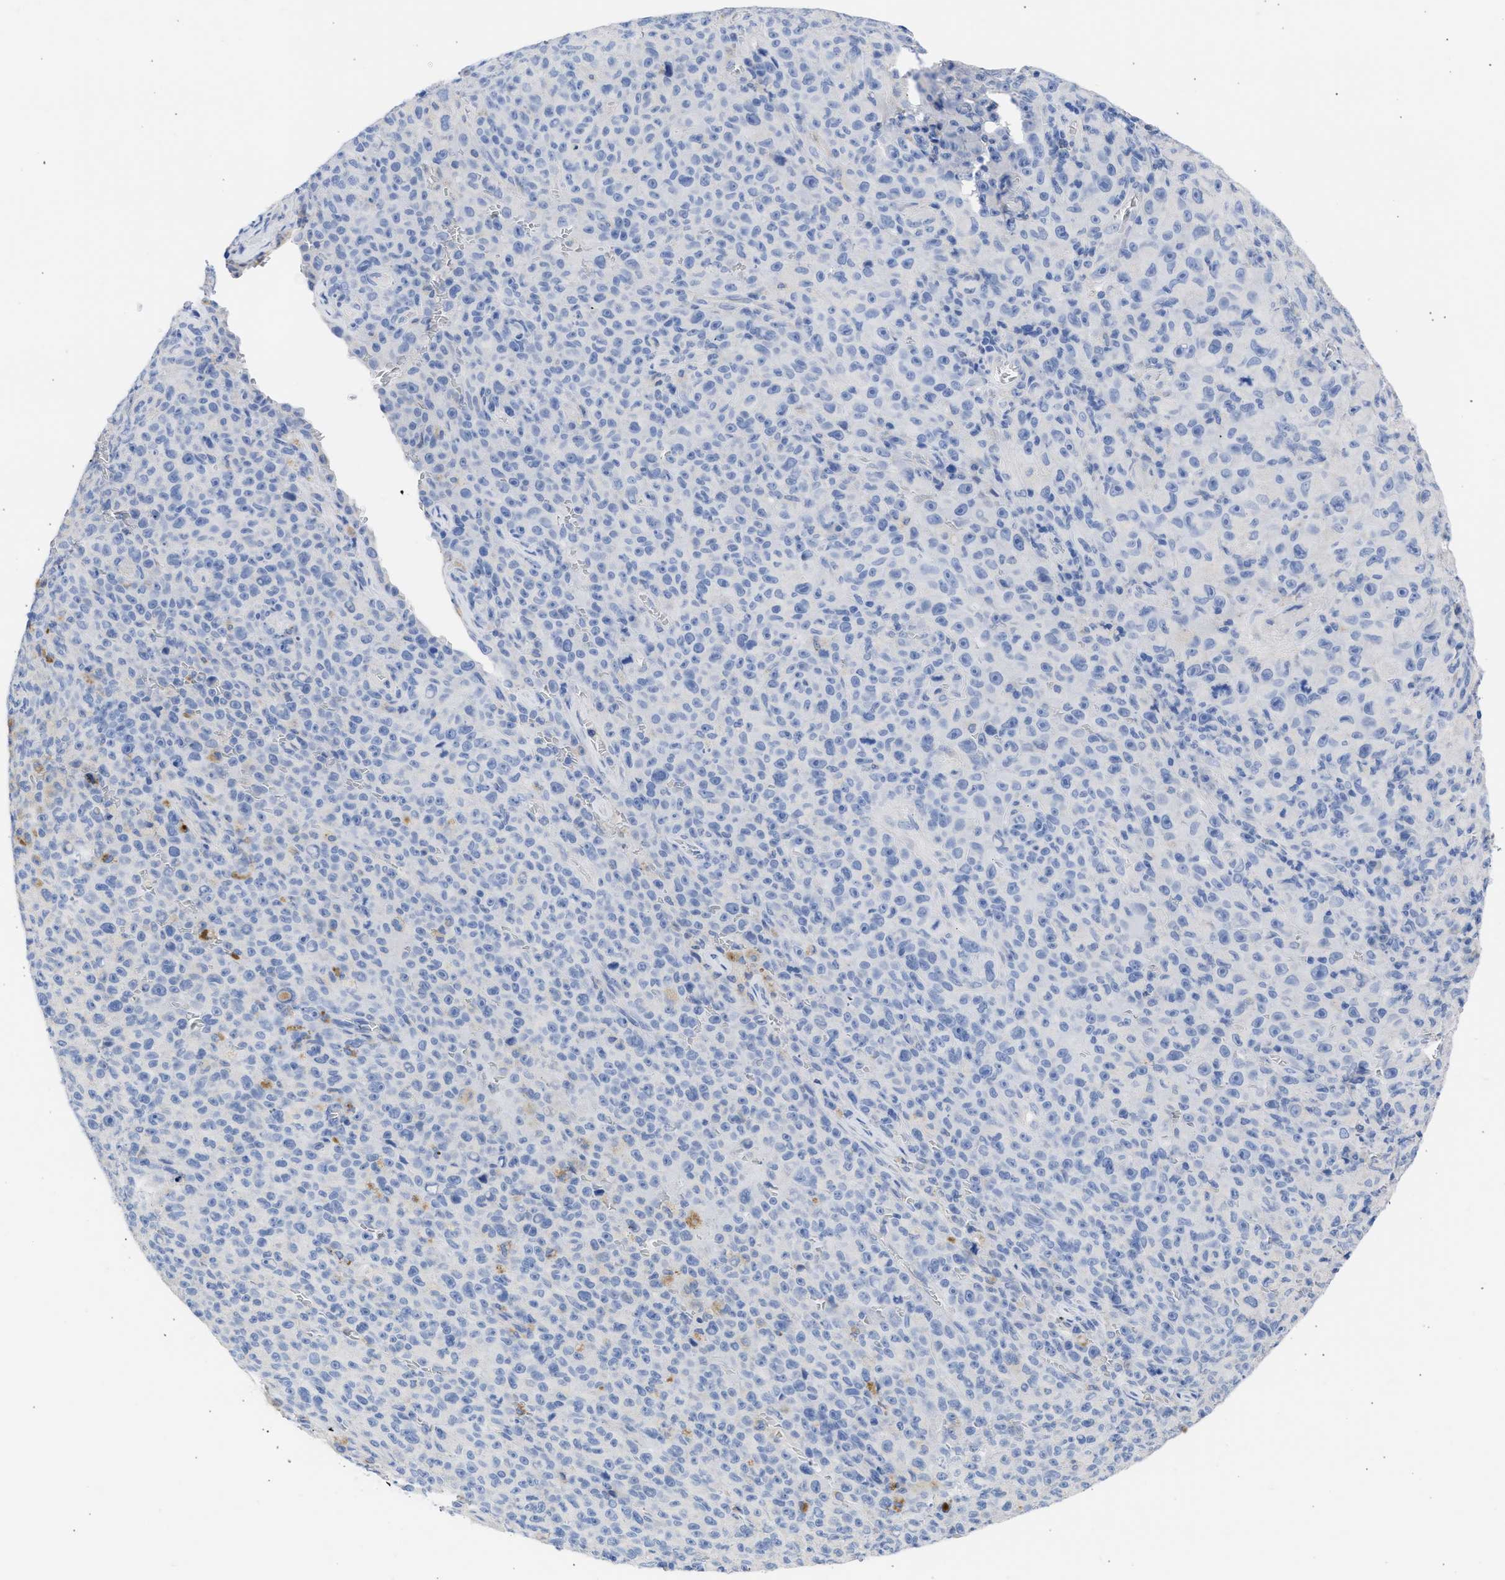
{"staining": {"intensity": "negative", "quantity": "none", "location": "none"}, "tissue": "melanoma", "cell_type": "Tumor cells", "image_type": "cancer", "snomed": [{"axis": "morphology", "description": "Malignant melanoma, NOS"}, {"axis": "topography", "description": "Skin"}], "caption": "Immunohistochemistry (IHC) micrograph of malignant melanoma stained for a protein (brown), which reveals no expression in tumor cells.", "gene": "RSPH1", "patient": {"sex": "female", "age": 82}}